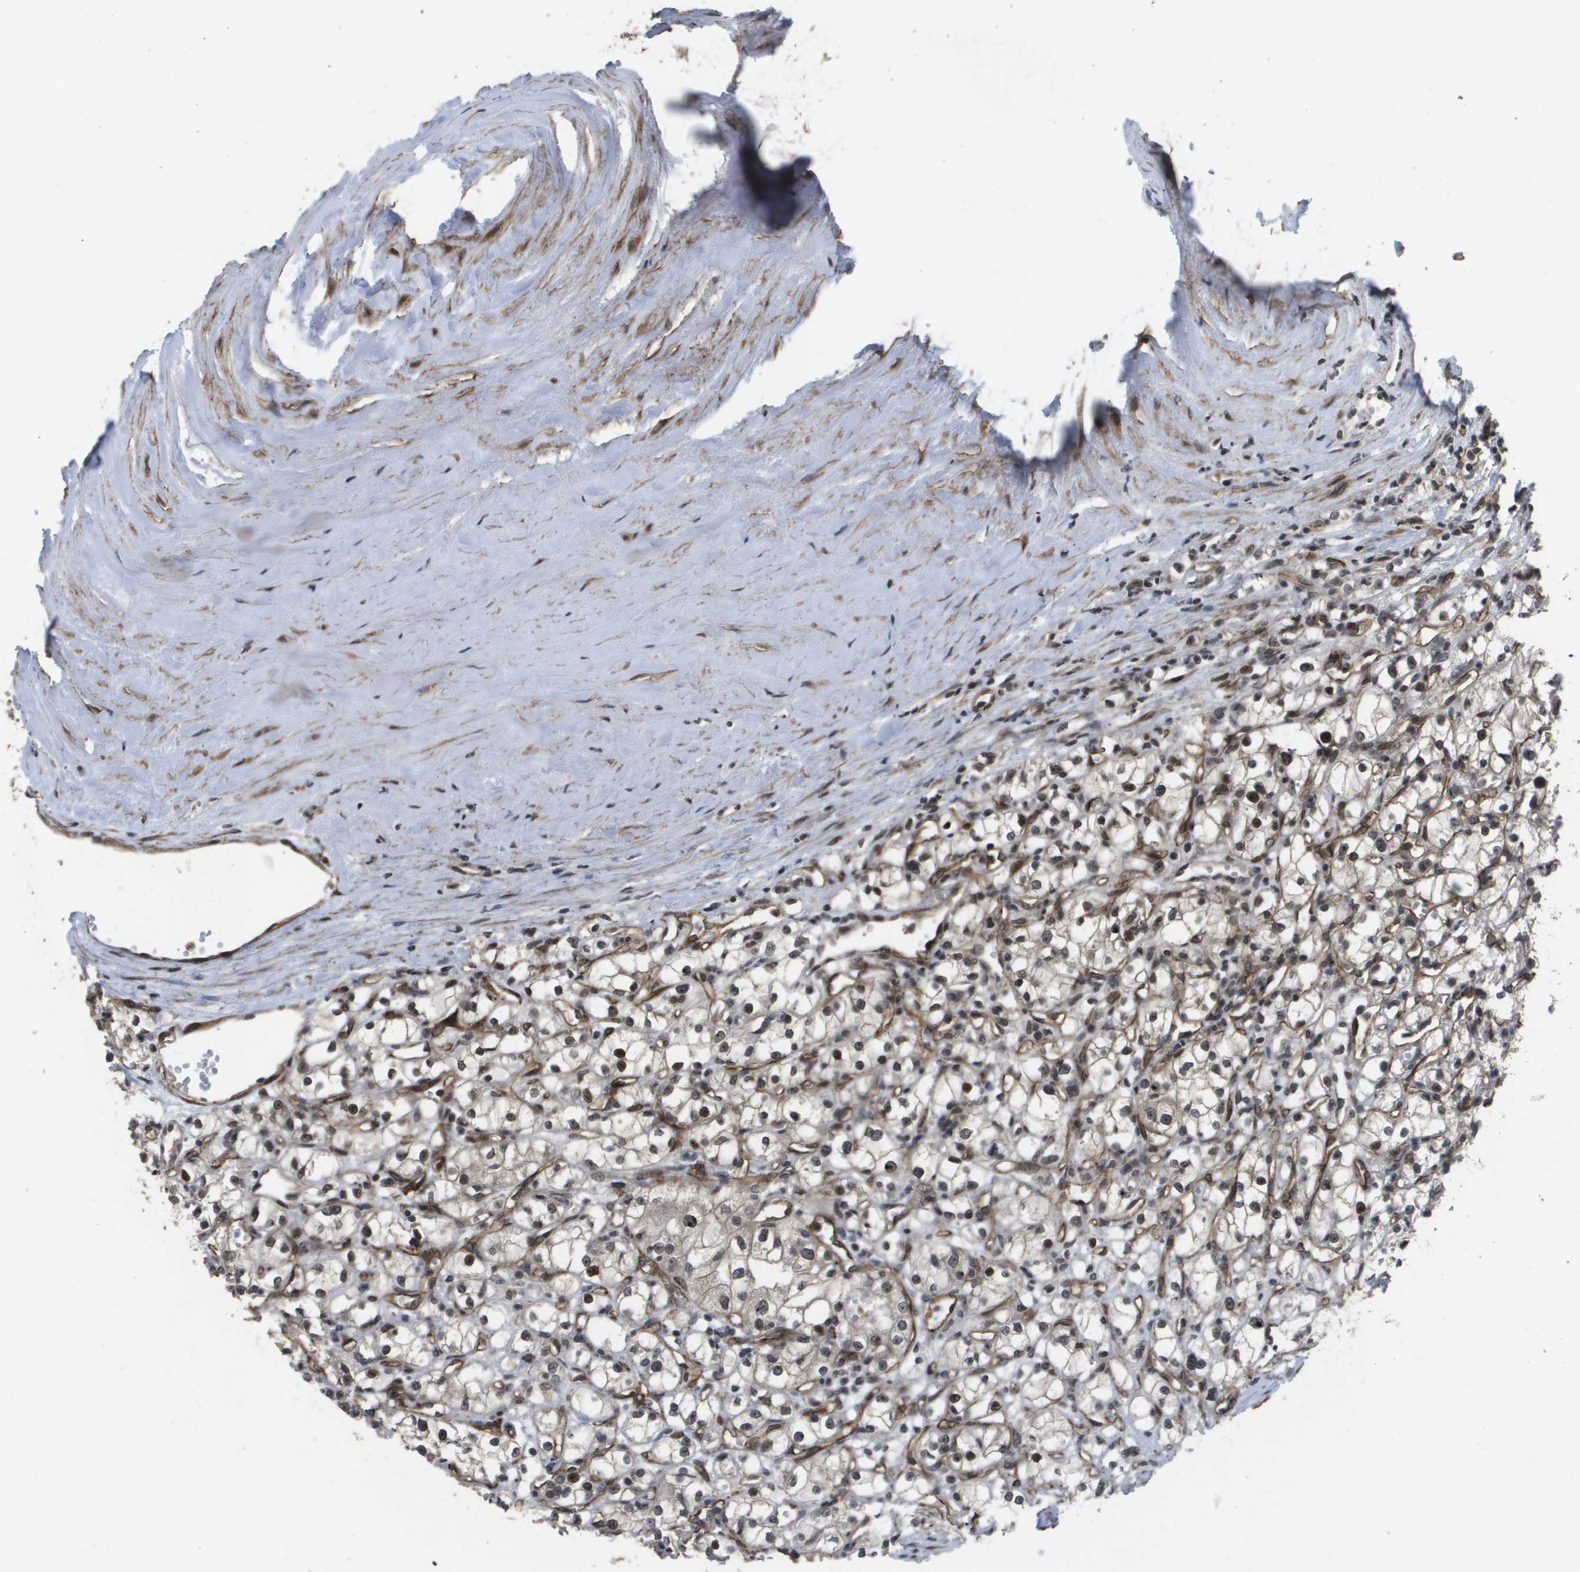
{"staining": {"intensity": "weak", "quantity": ">75%", "location": "nuclear"}, "tissue": "renal cancer", "cell_type": "Tumor cells", "image_type": "cancer", "snomed": [{"axis": "morphology", "description": "Adenocarcinoma, NOS"}, {"axis": "topography", "description": "Kidney"}], "caption": "Protein analysis of adenocarcinoma (renal) tissue demonstrates weak nuclear staining in about >75% of tumor cells.", "gene": "KAT5", "patient": {"sex": "male", "age": 56}}